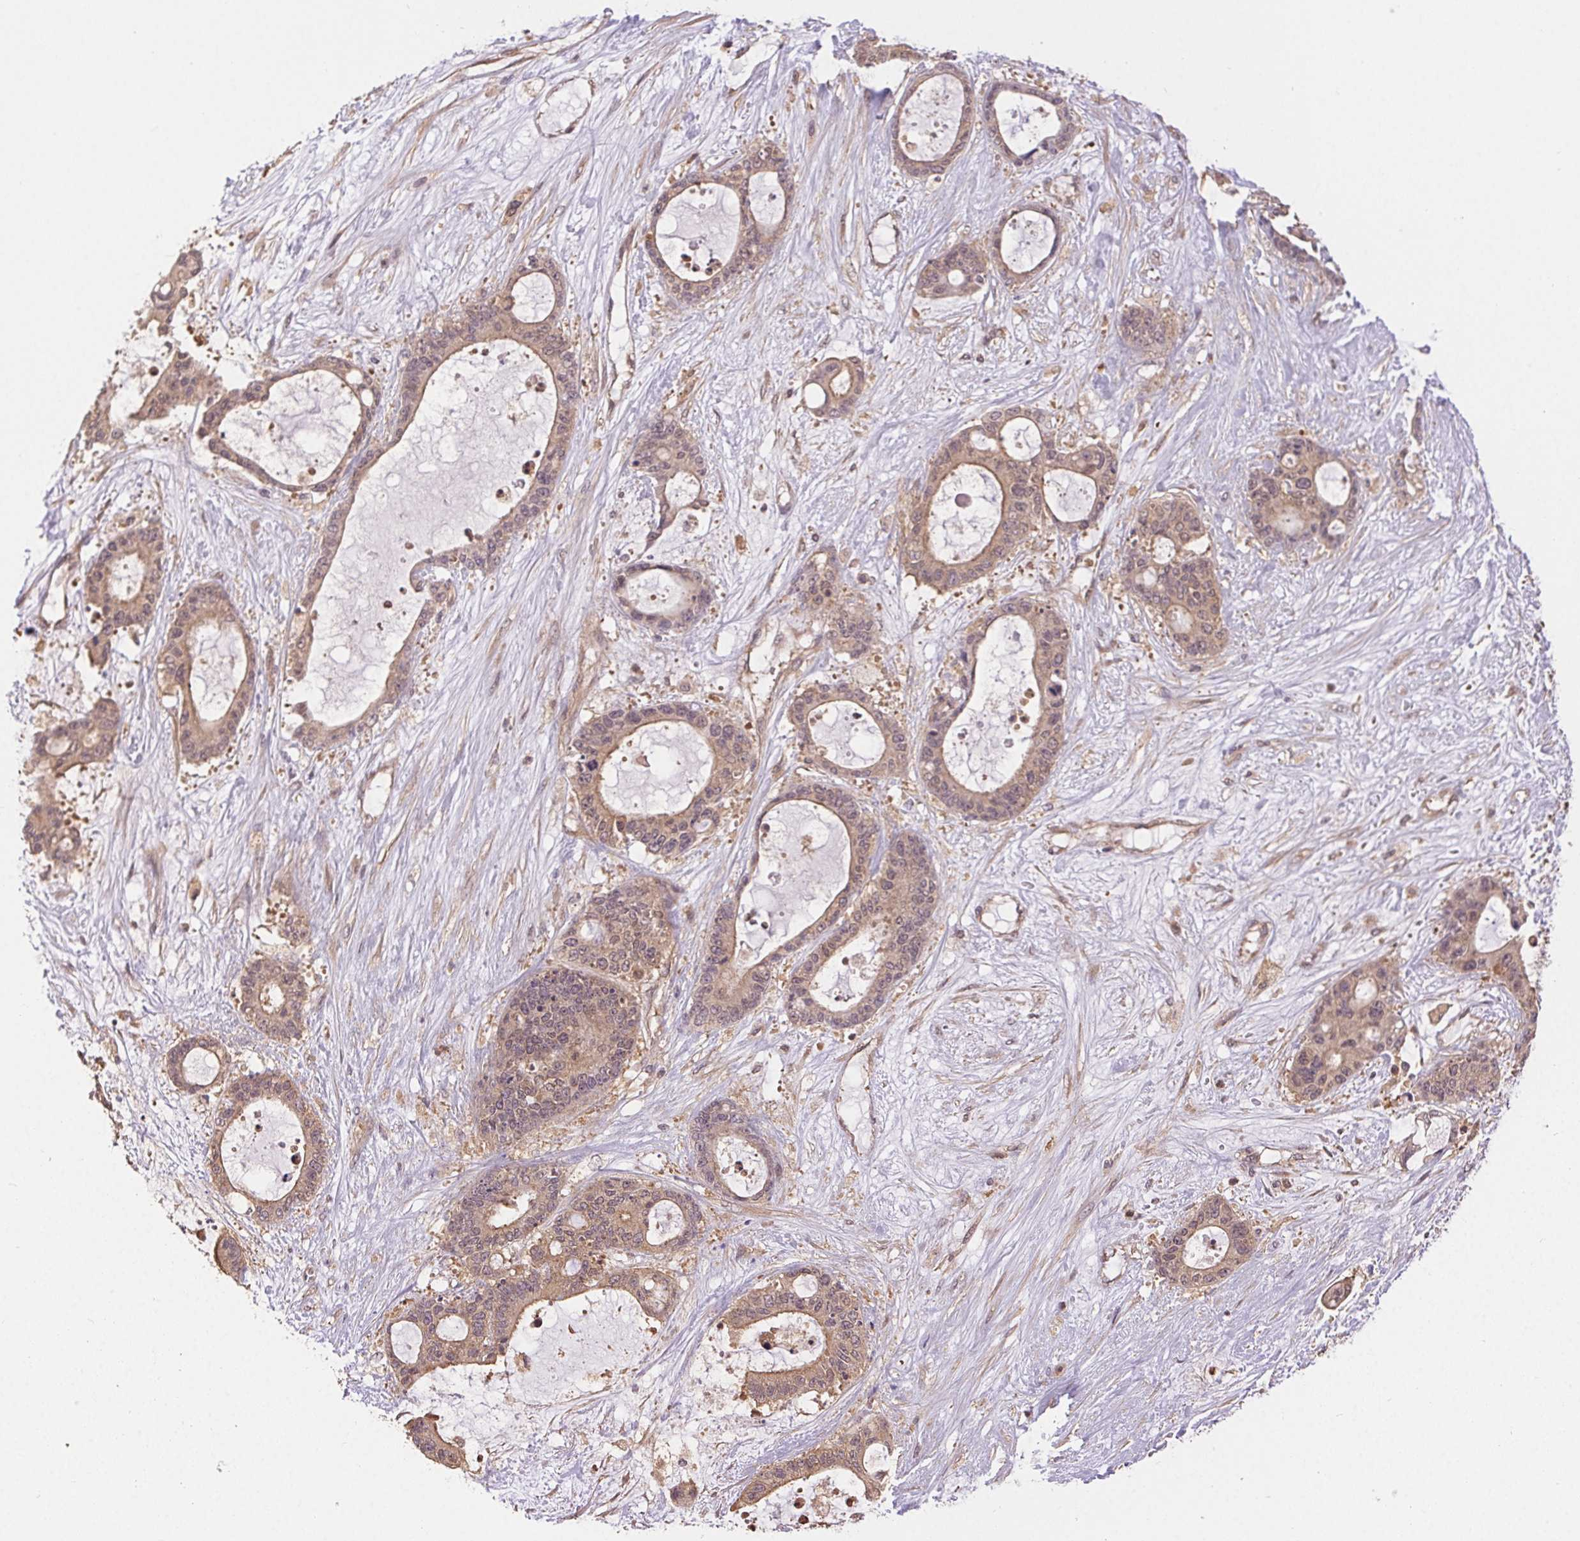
{"staining": {"intensity": "weak", "quantity": "25%-75%", "location": "cytoplasmic/membranous"}, "tissue": "liver cancer", "cell_type": "Tumor cells", "image_type": "cancer", "snomed": [{"axis": "morphology", "description": "Normal tissue, NOS"}, {"axis": "morphology", "description": "Cholangiocarcinoma"}, {"axis": "topography", "description": "Liver"}, {"axis": "topography", "description": "Peripheral nerve tissue"}], "caption": "Cholangiocarcinoma (liver) tissue reveals weak cytoplasmic/membranous staining in about 25%-75% of tumor cells, visualized by immunohistochemistry. (brown staining indicates protein expression, while blue staining denotes nuclei).", "gene": "GDI2", "patient": {"sex": "female", "age": 73}}